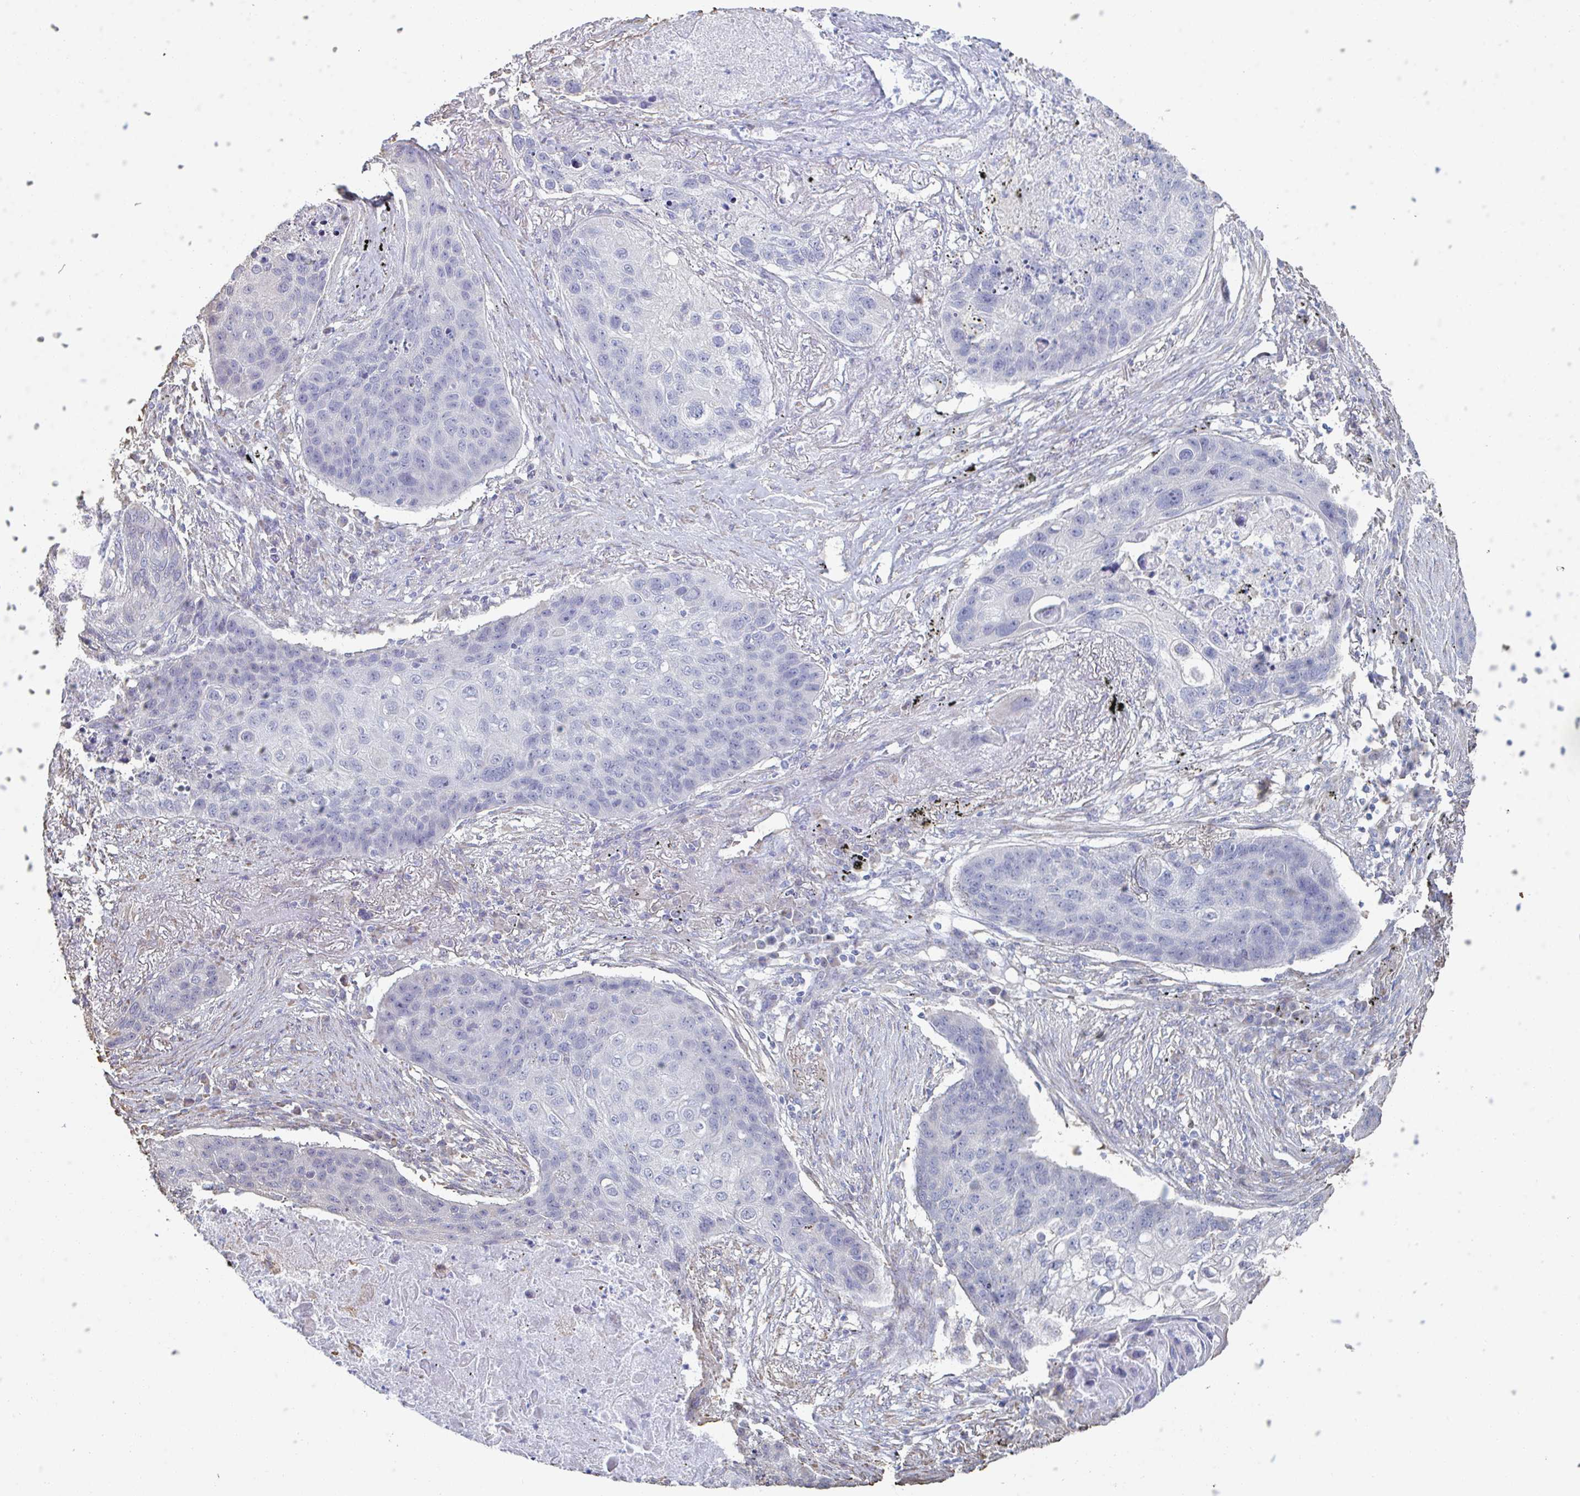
{"staining": {"intensity": "negative", "quantity": "none", "location": "none"}, "tissue": "lung cancer", "cell_type": "Tumor cells", "image_type": "cancer", "snomed": [{"axis": "morphology", "description": "Squamous cell carcinoma, NOS"}, {"axis": "topography", "description": "Lung"}], "caption": "There is no significant expression in tumor cells of lung cancer (squamous cell carcinoma).", "gene": "RAB5IF", "patient": {"sex": "female", "age": 63}}